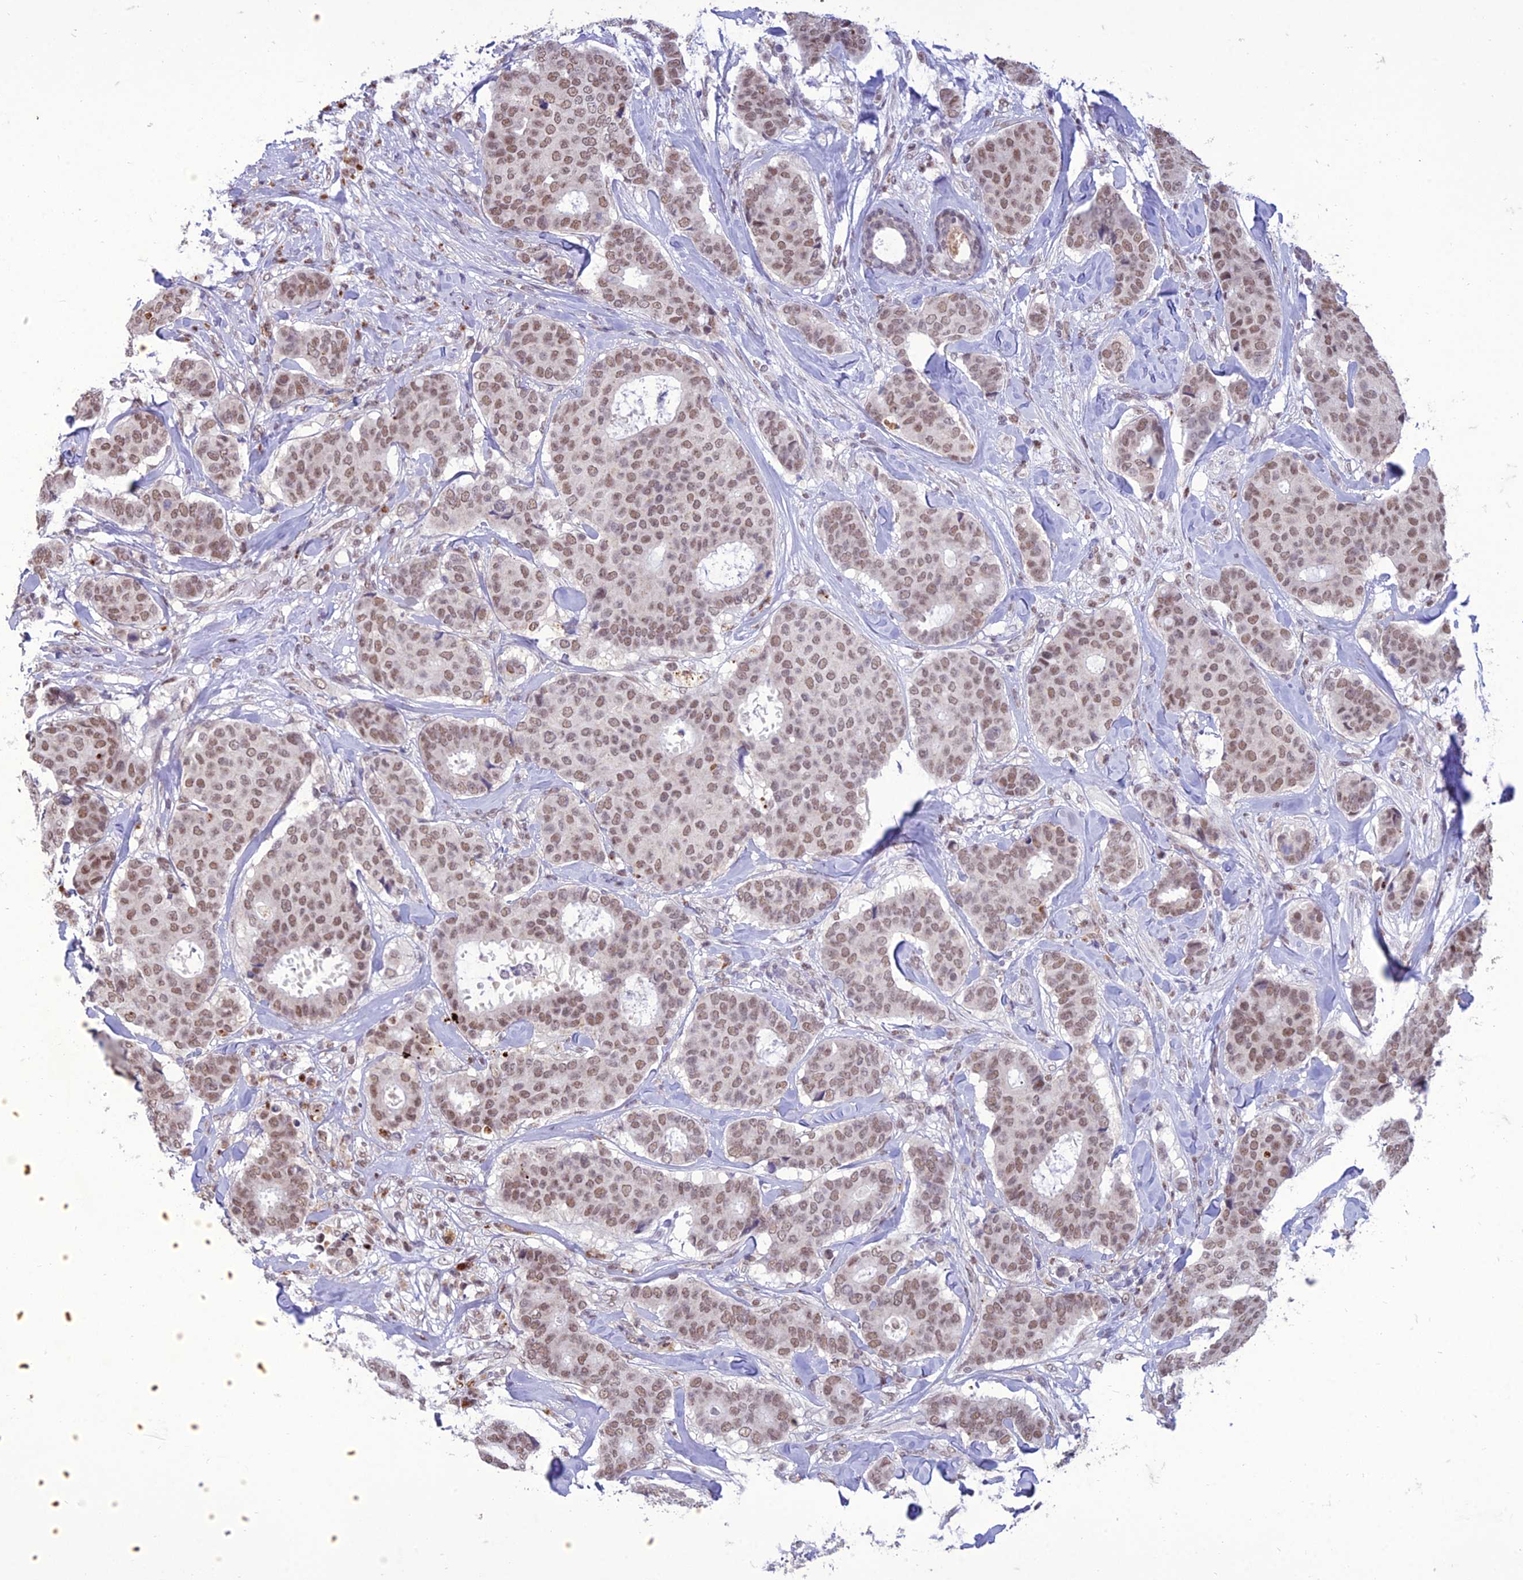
{"staining": {"intensity": "moderate", "quantity": ">75%", "location": "nuclear"}, "tissue": "breast cancer", "cell_type": "Tumor cells", "image_type": "cancer", "snomed": [{"axis": "morphology", "description": "Duct carcinoma"}, {"axis": "topography", "description": "Breast"}], "caption": "Human breast cancer stained for a protein (brown) shows moderate nuclear positive positivity in approximately >75% of tumor cells.", "gene": "RANBP3", "patient": {"sex": "female", "age": 75}}